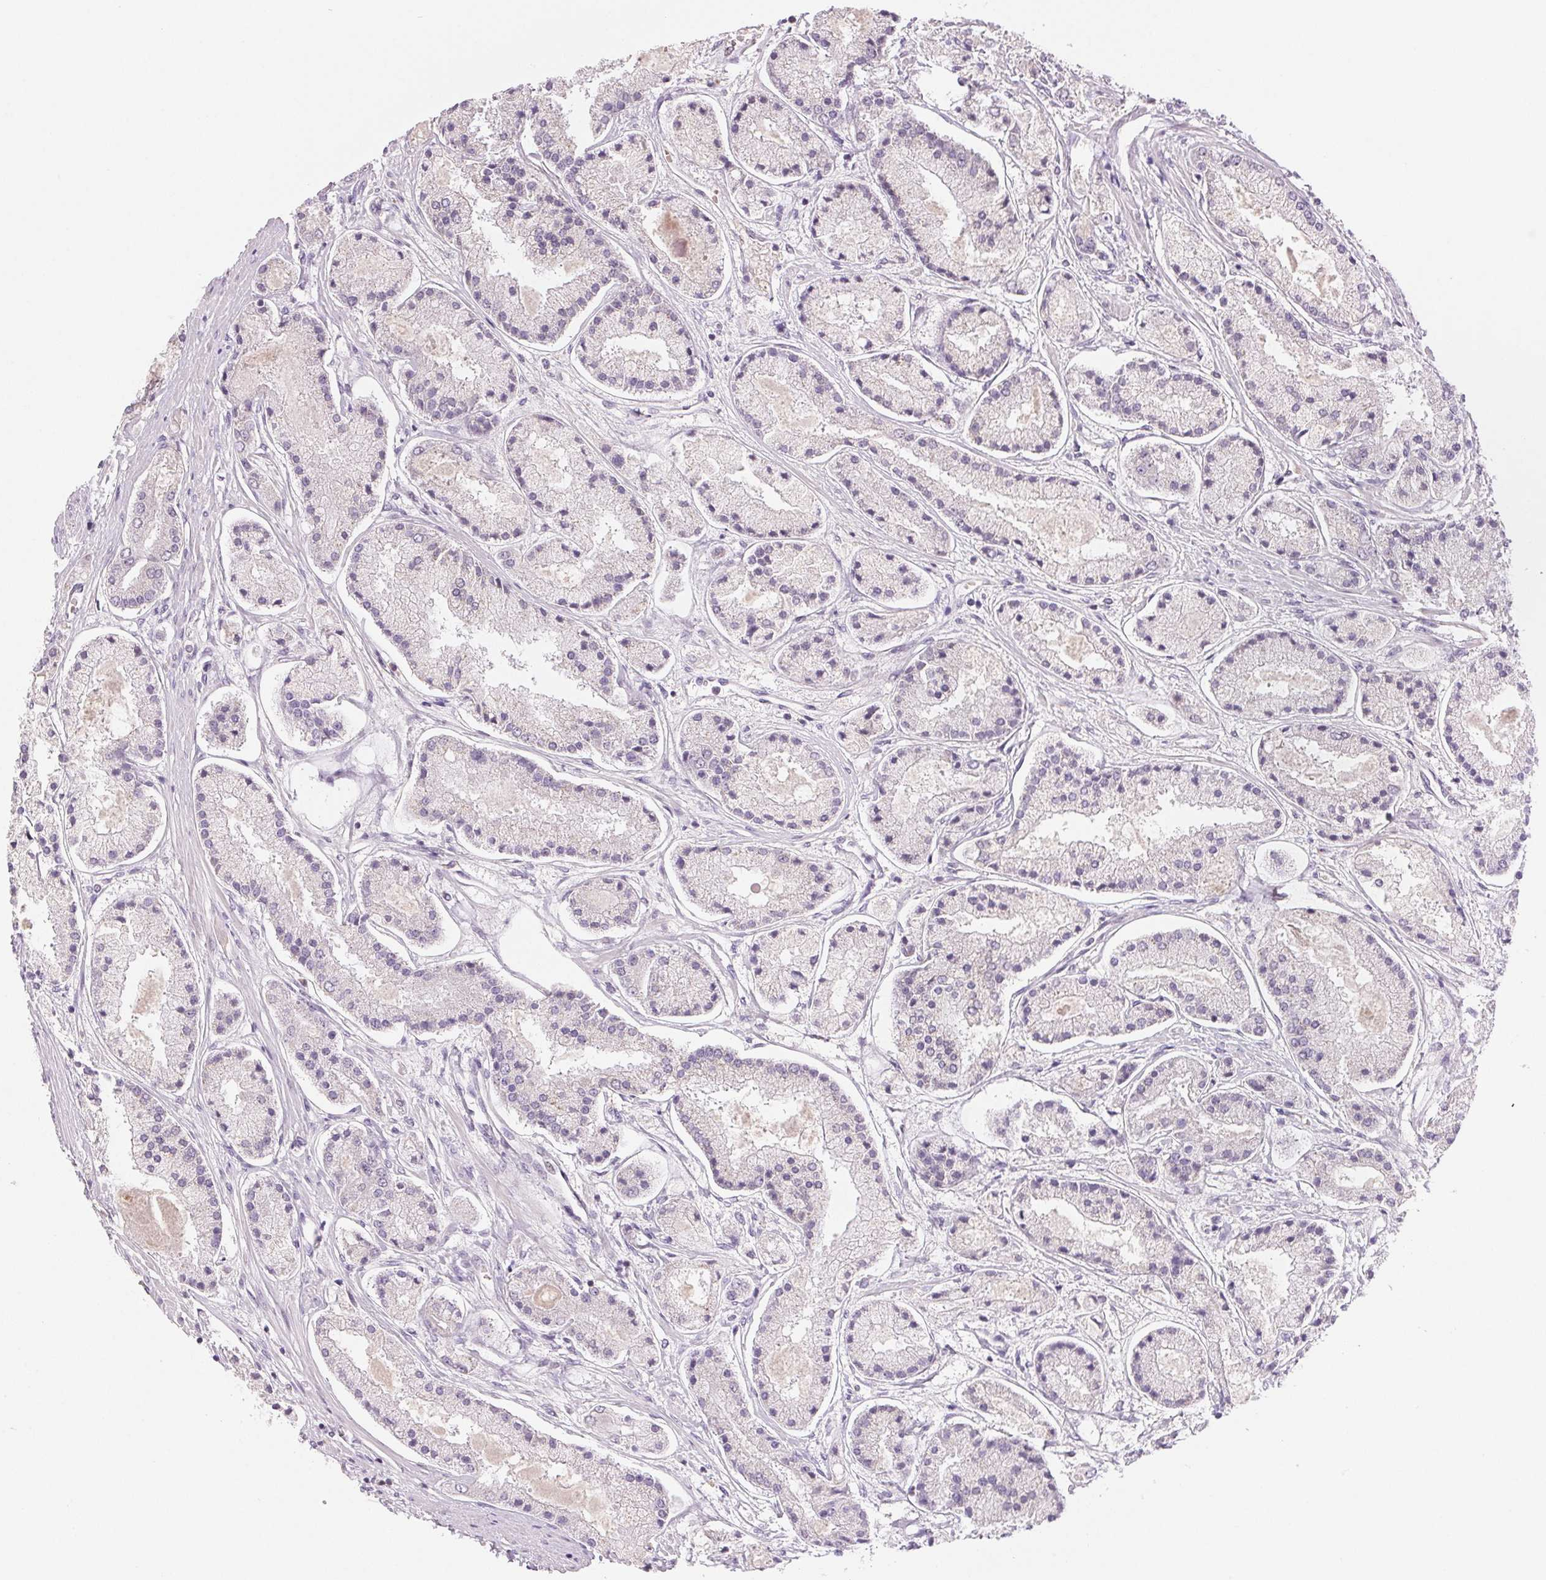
{"staining": {"intensity": "weak", "quantity": "<25%", "location": "cytoplasmic/membranous"}, "tissue": "prostate cancer", "cell_type": "Tumor cells", "image_type": "cancer", "snomed": [{"axis": "morphology", "description": "Adenocarcinoma, High grade"}, {"axis": "topography", "description": "Prostate"}], "caption": "Tumor cells show no significant protein expression in high-grade adenocarcinoma (prostate).", "gene": "HINT2", "patient": {"sex": "male", "age": 67}}